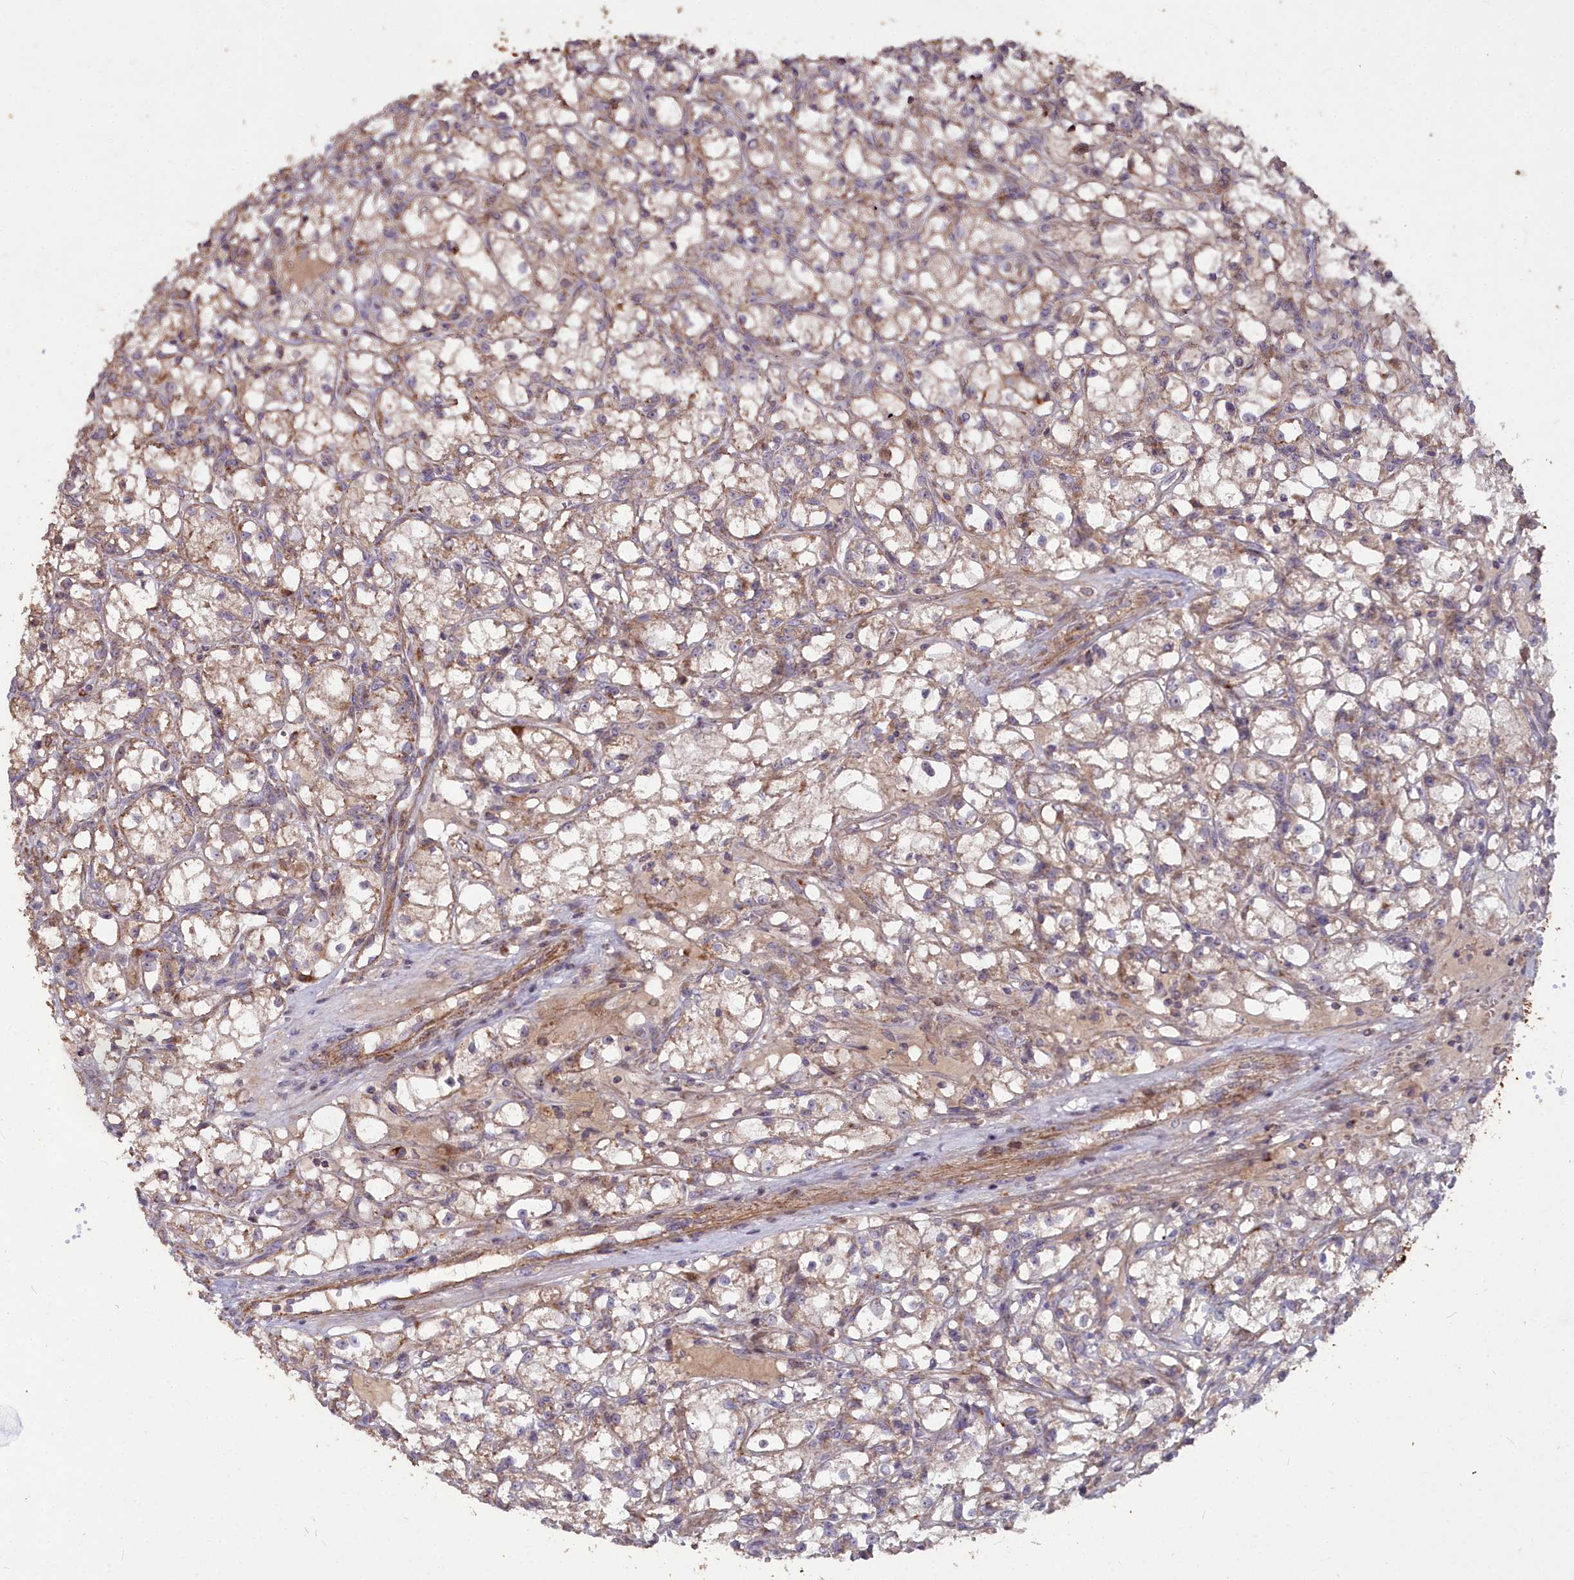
{"staining": {"intensity": "weak", "quantity": ">75%", "location": "cytoplasmic/membranous"}, "tissue": "renal cancer", "cell_type": "Tumor cells", "image_type": "cancer", "snomed": [{"axis": "morphology", "description": "Adenocarcinoma, NOS"}, {"axis": "topography", "description": "Kidney"}], "caption": "The image displays a brown stain indicating the presence of a protein in the cytoplasmic/membranous of tumor cells in adenocarcinoma (renal). (brown staining indicates protein expression, while blue staining denotes nuclei).", "gene": "COX11", "patient": {"sex": "female", "age": 59}}